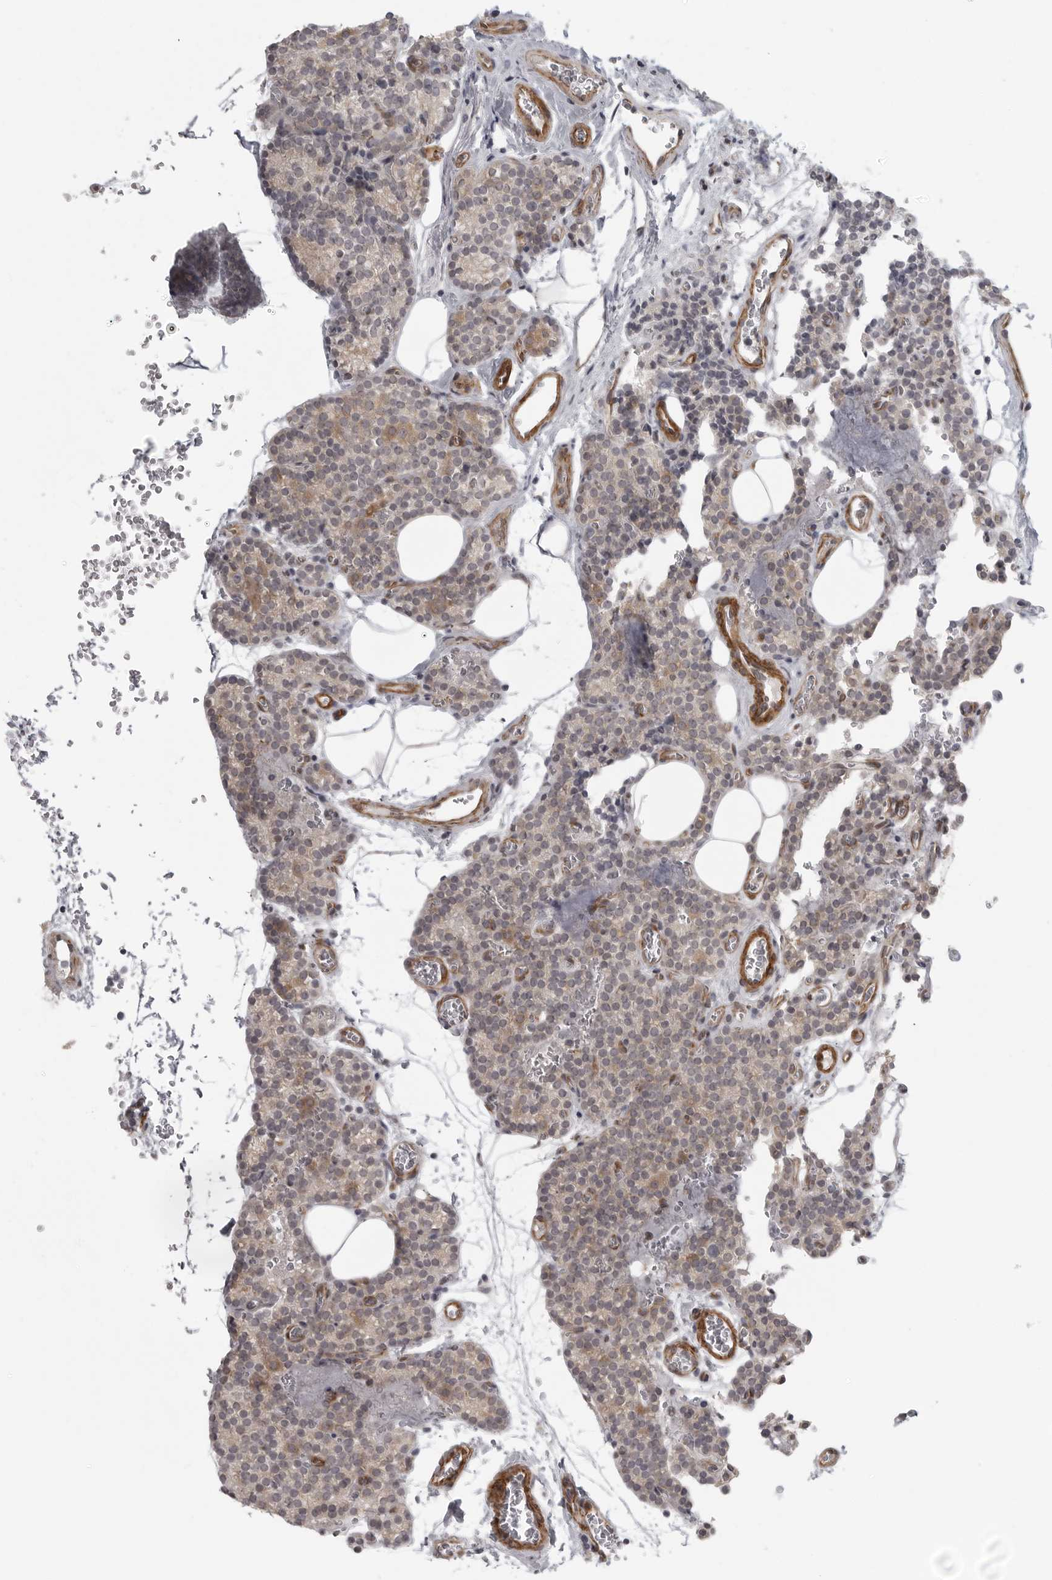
{"staining": {"intensity": "weak", "quantity": "25%-75%", "location": "cytoplasmic/membranous"}, "tissue": "parathyroid gland", "cell_type": "Glandular cells", "image_type": "normal", "snomed": [{"axis": "morphology", "description": "Normal tissue, NOS"}, {"axis": "topography", "description": "Parathyroid gland"}], "caption": "Brown immunohistochemical staining in benign human parathyroid gland shows weak cytoplasmic/membranous positivity in about 25%-75% of glandular cells. The staining is performed using DAB brown chromogen to label protein expression. The nuclei are counter-stained blue using hematoxylin.", "gene": "TUT4", "patient": {"sex": "female", "age": 64}}